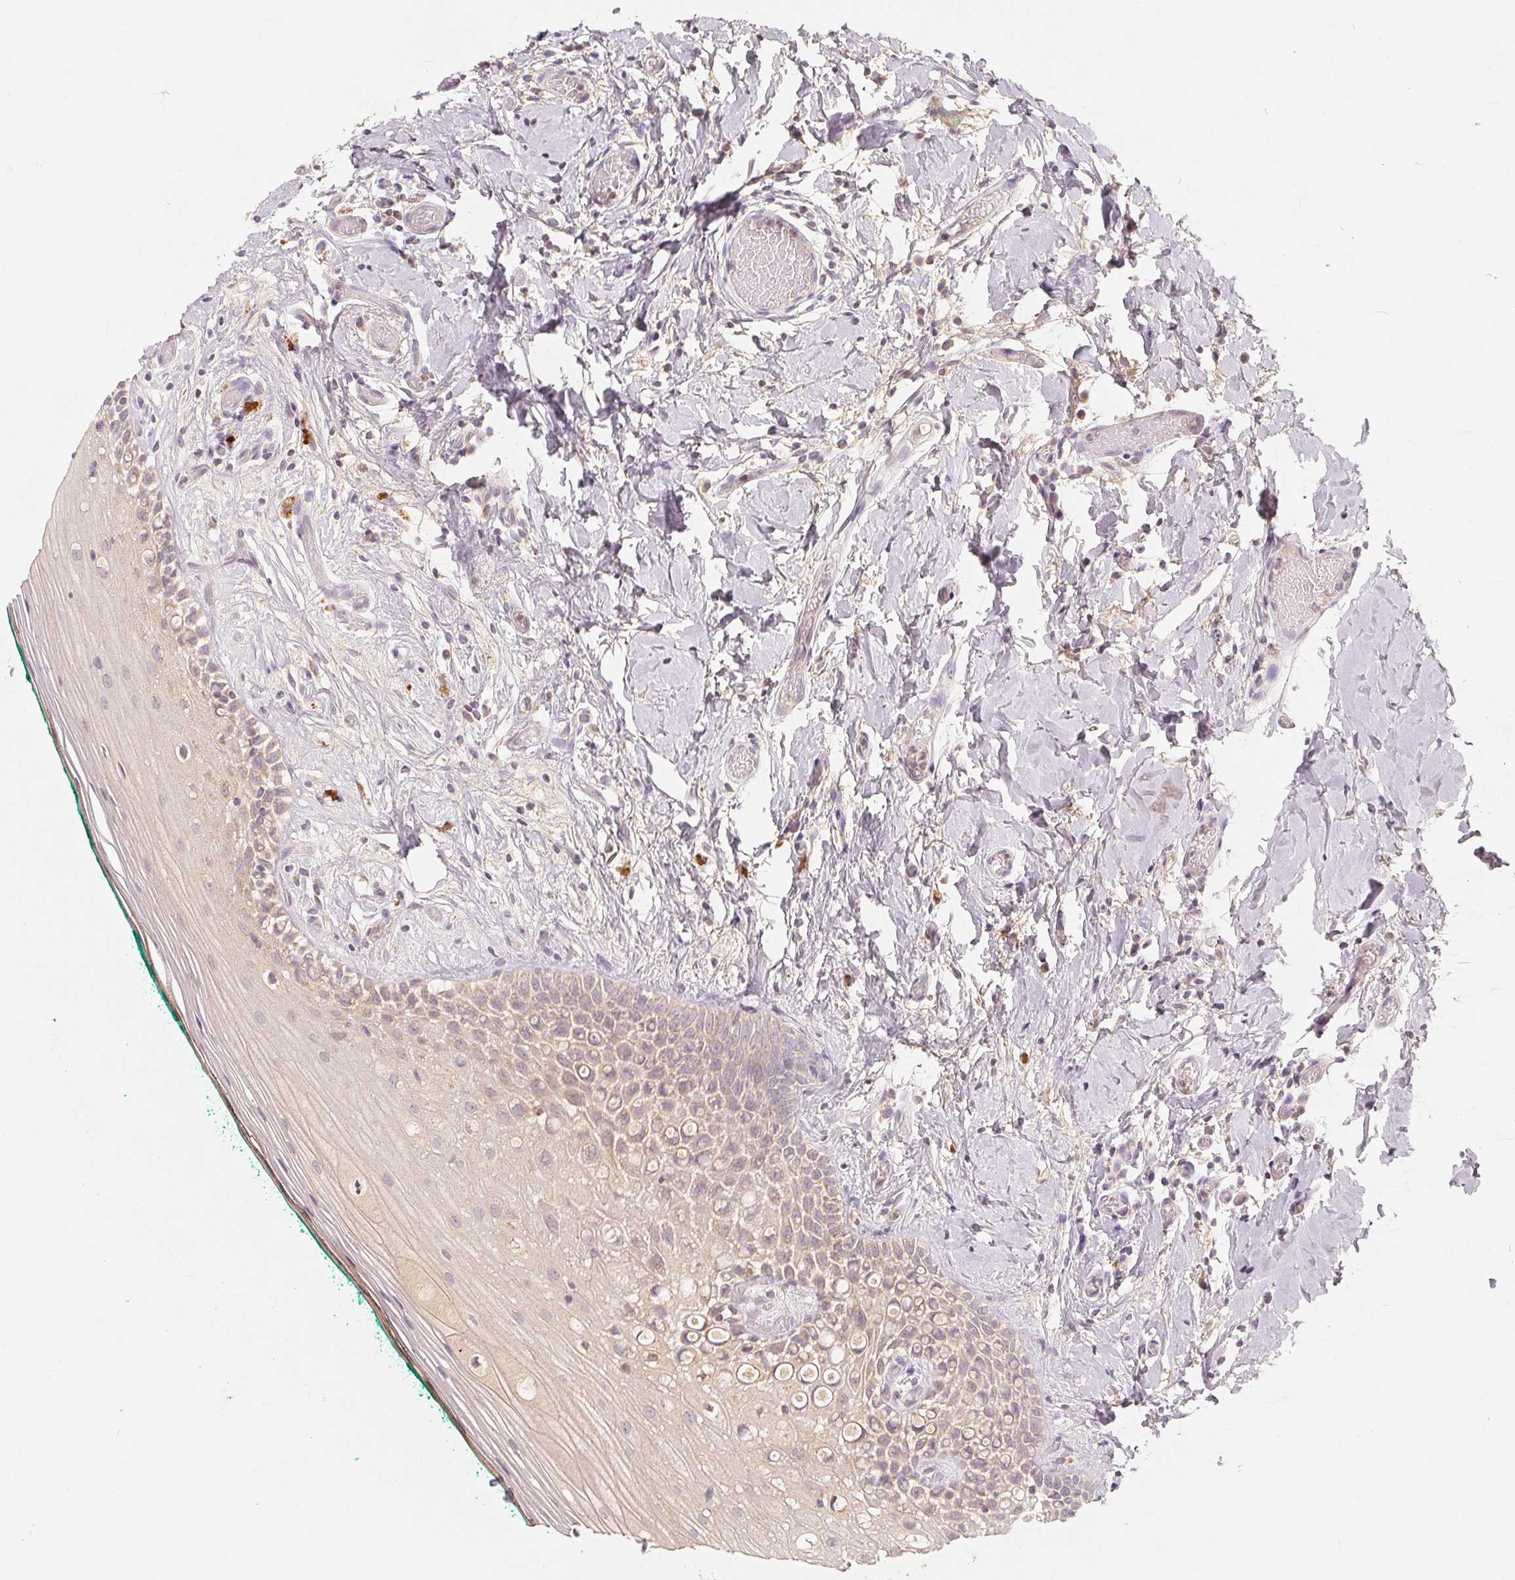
{"staining": {"intensity": "weak", "quantity": "<25%", "location": "cytoplasmic/membranous"}, "tissue": "oral mucosa", "cell_type": "Squamous epithelial cells", "image_type": "normal", "snomed": [{"axis": "morphology", "description": "Normal tissue, NOS"}, {"axis": "topography", "description": "Oral tissue"}], "caption": "The micrograph shows no significant positivity in squamous epithelial cells of oral mucosa.", "gene": "GHITM", "patient": {"sex": "female", "age": 83}}